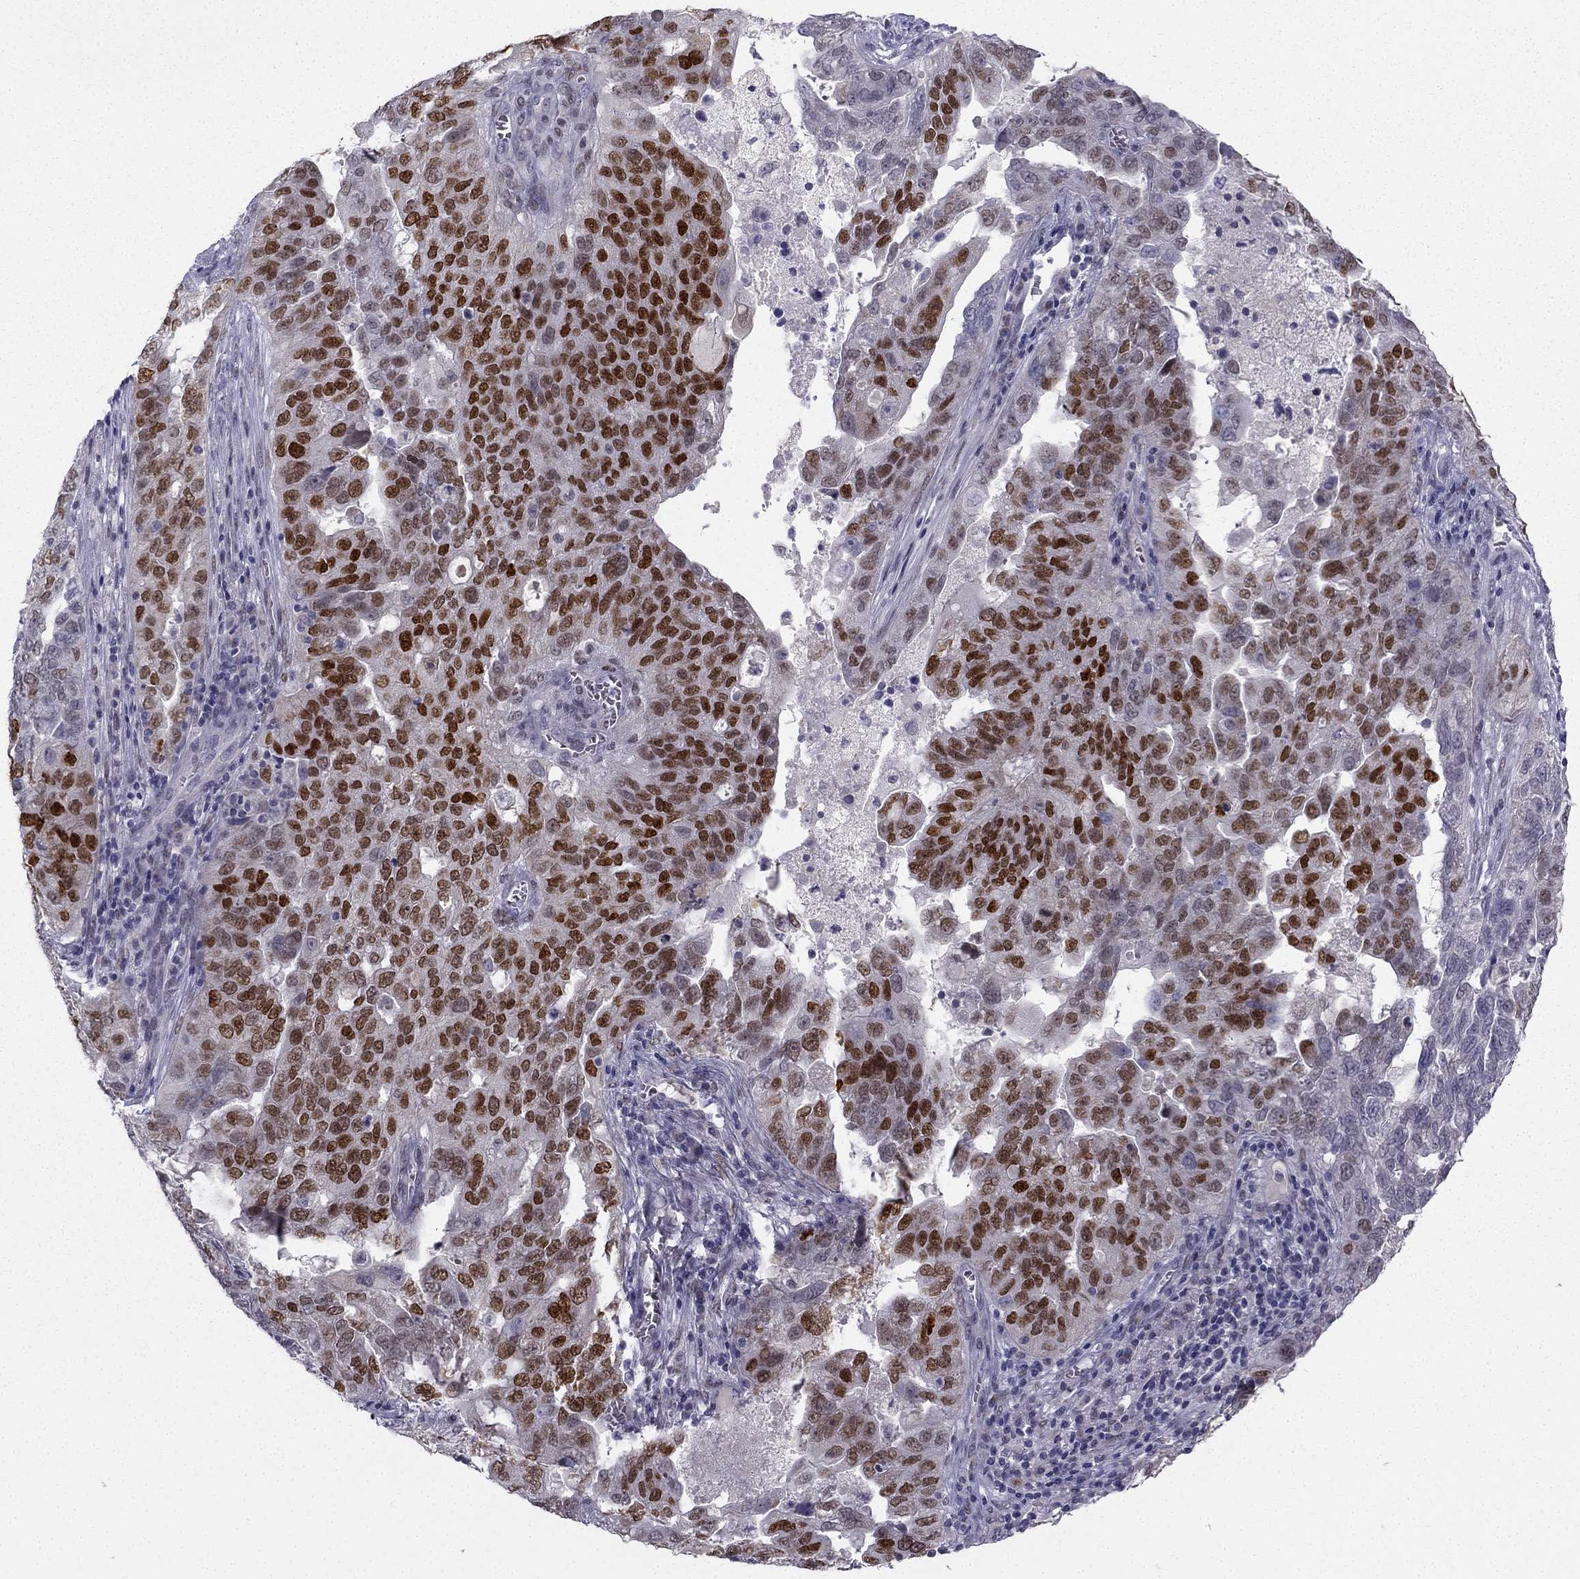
{"staining": {"intensity": "strong", "quantity": ">75%", "location": "nuclear"}, "tissue": "ovarian cancer", "cell_type": "Tumor cells", "image_type": "cancer", "snomed": [{"axis": "morphology", "description": "Carcinoma, endometroid"}, {"axis": "topography", "description": "Soft tissue"}, {"axis": "topography", "description": "Ovary"}], "caption": "Immunohistochemical staining of human ovarian cancer (endometroid carcinoma) demonstrates high levels of strong nuclear positivity in approximately >75% of tumor cells.", "gene": "TRPS1", "patient": {"sex": "female", "age": 52}}